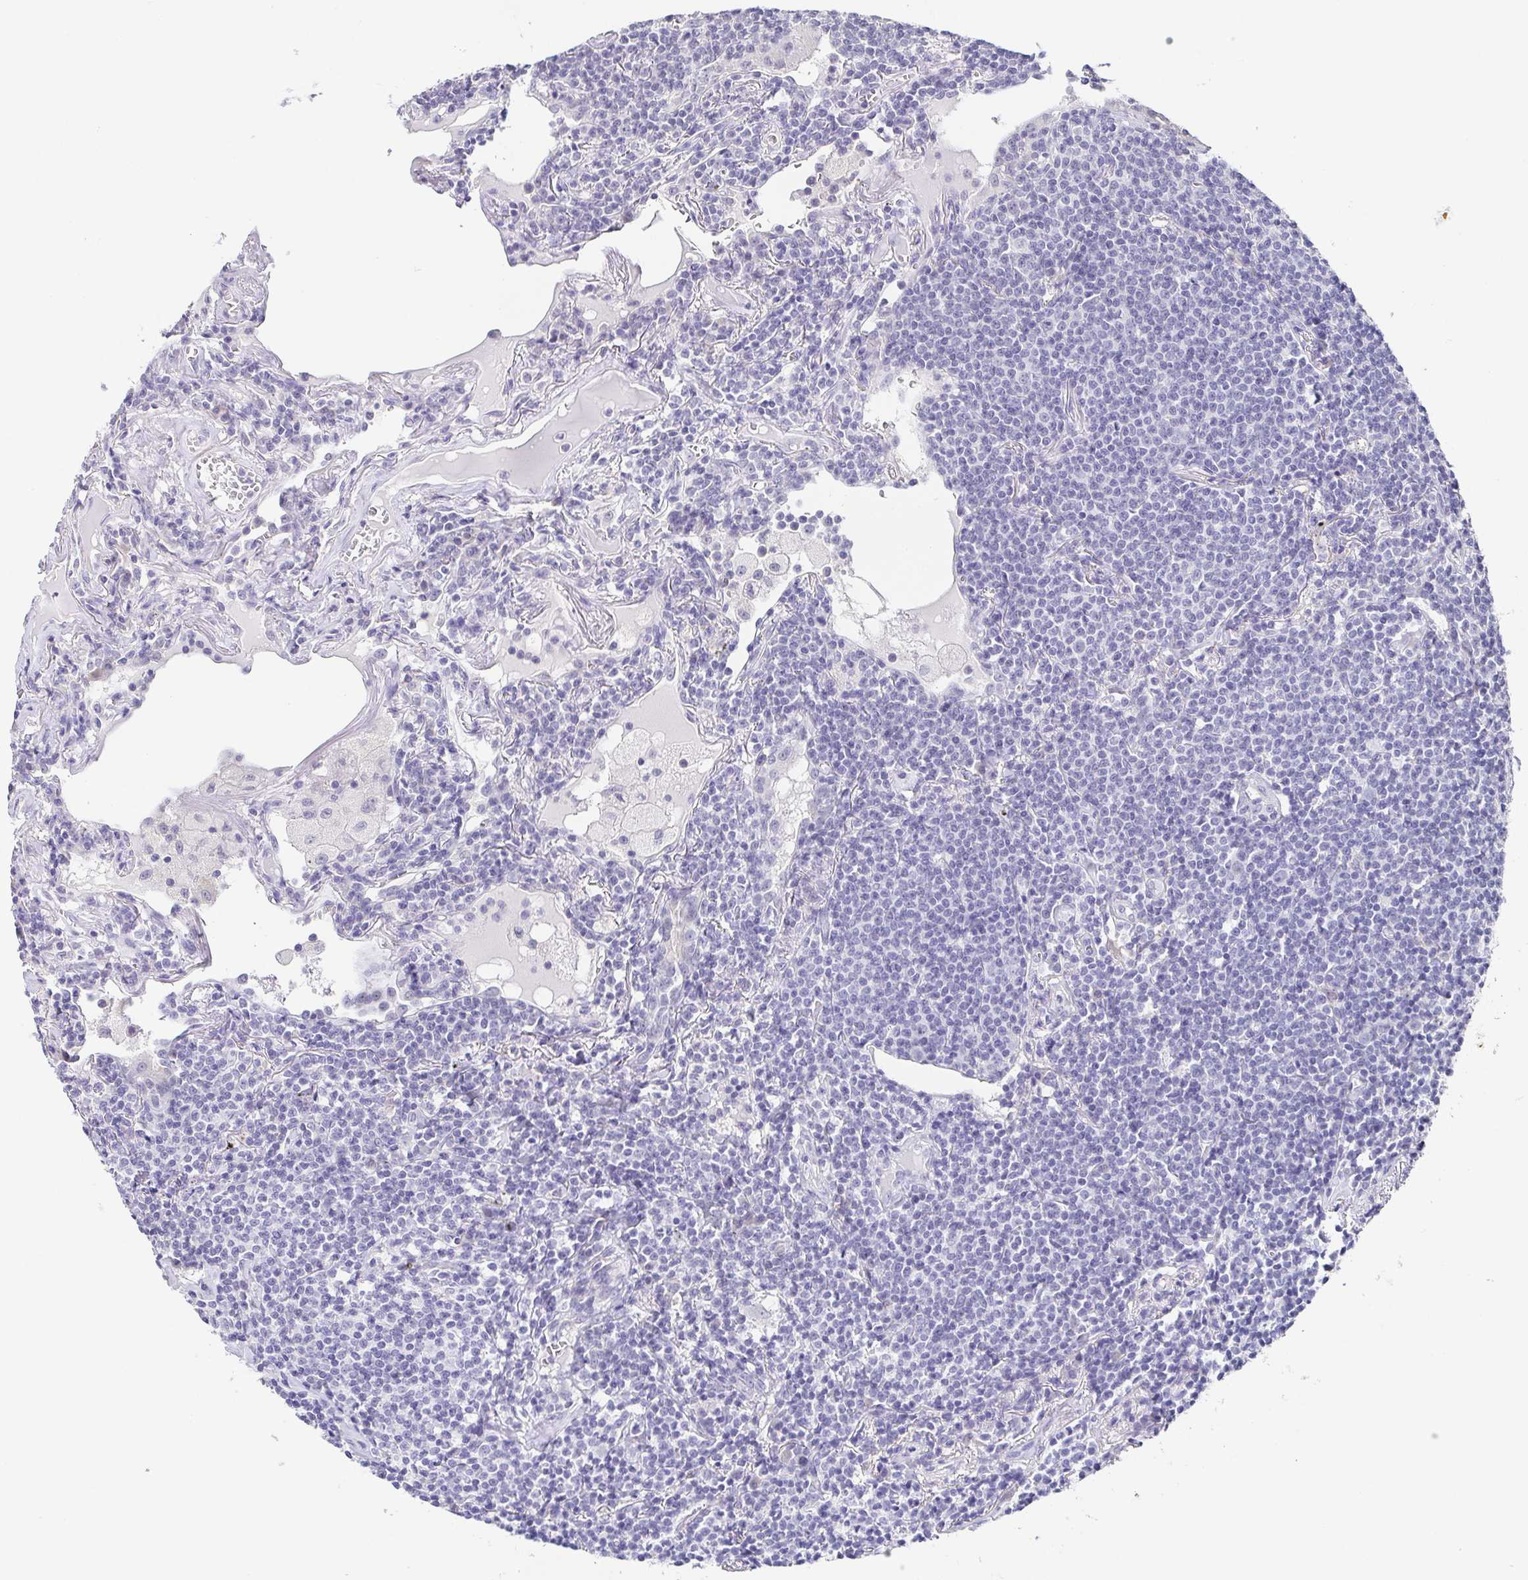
{"staining": {"intensity": "negative", "quantity": "none", "location": "none"}, "tissue": "lymphoma", "cell_type": "Tumor cells", "image_type": "cancer", "snomed": [{"axis": "morphology", "description": "Malignant lymphoma, non-Hodgkin's type, Low grade"}, {"axis": "topography", "description": "Lung"}], "caption": "Lymphoma was stained to show a protein in brown. There is no significant expression in tumor cells. (Brightfield microscopy of DAB immunohistochemistry (IHC) at high magnification).", "gene": "NEFH", "patient": {"sex": "female", "age": 71}}